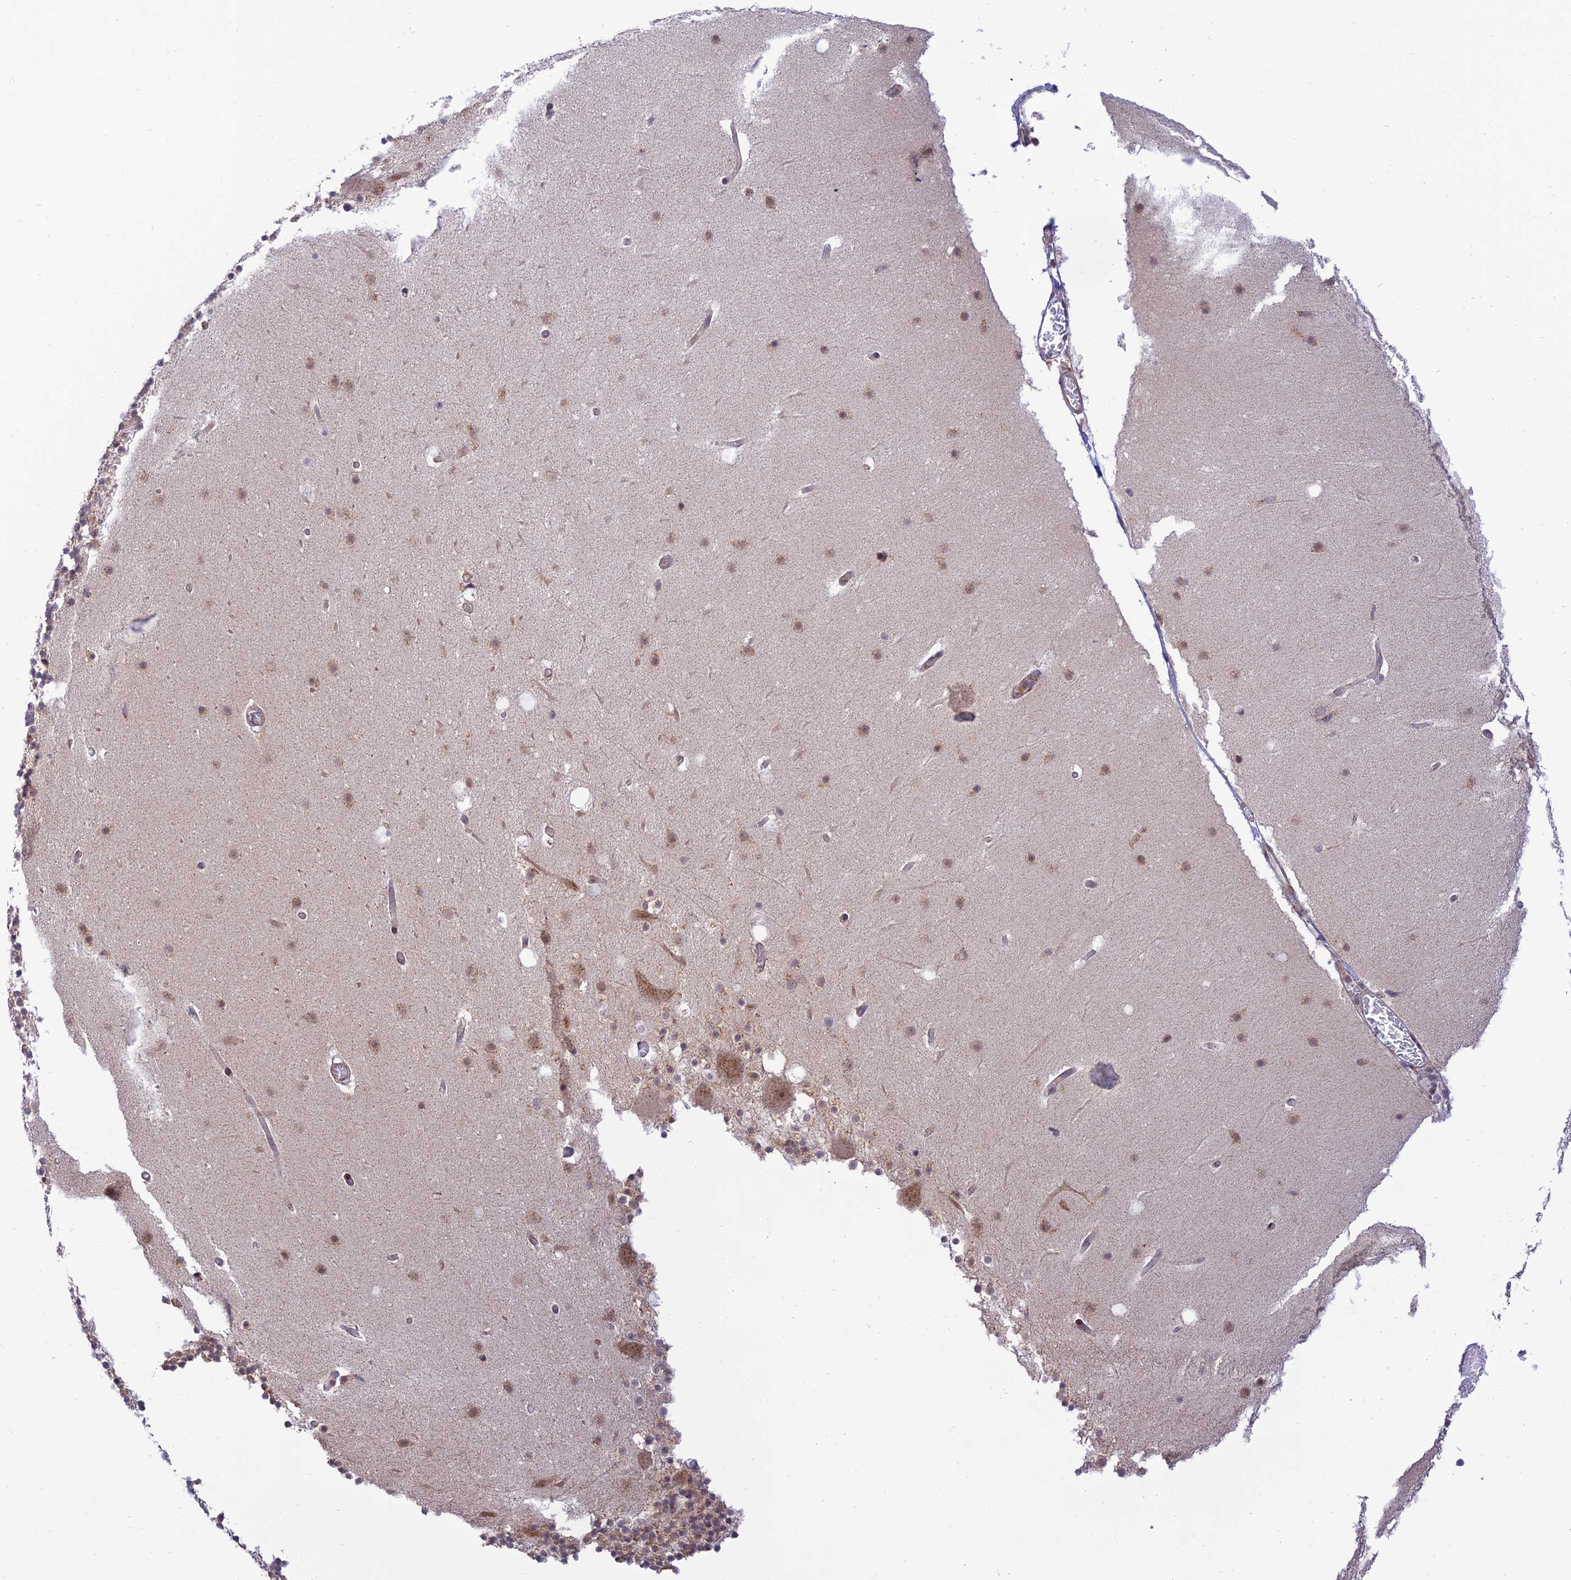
{"staining": {"intensity": "negative", "quantity": "none", "location": "none"}, "tissue": "cerebellum", "cell_type": "Cells in granular layer", "image_type": "normal", "snomed": [{"axis": "morphology", "description": "Normal tissue, NOS"}, {"axis": "topography", "description": "Cerebellum"}], "caption": "IHC of normal cerebellum exhibits no staining in cells in granular layer.", "gene": "GOLGA3", "patient": {"sex": "male", "age": 57}}